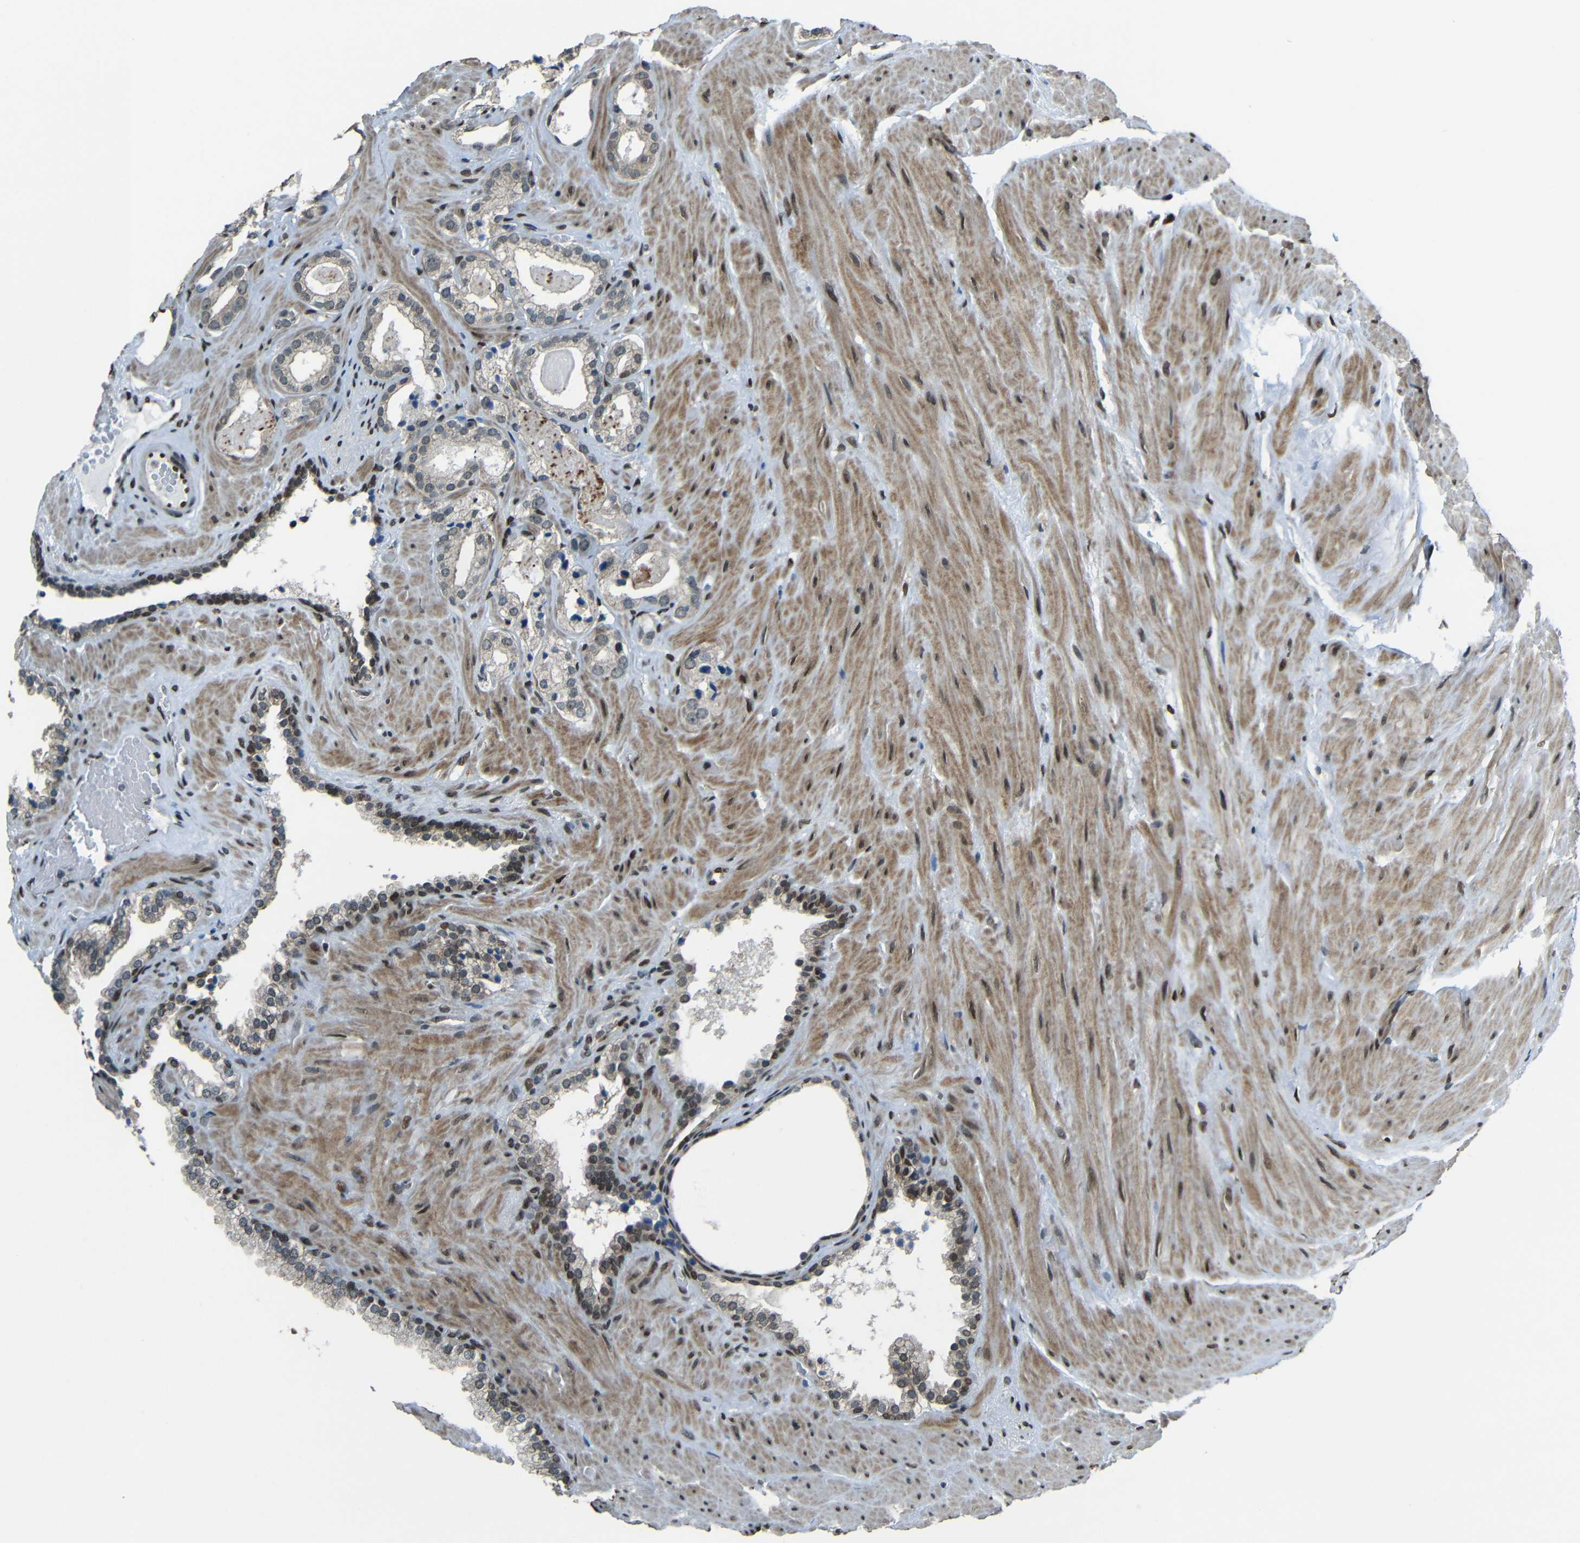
{"staining": {"intensity": "moderate", "quantity": "<25%", "location": "nuclear"}, "tissue": "prostate cancer", "cell_type": "Tumor cells", "image_type": "cancer", "snomed": [{"axis": "morphology", "description": "Adenocarcinoma, High grade"}, {"axis": "topography", "description": "Prostate"}], "caption": "Prostate cancer stained with immunohistochemistry shows moderate nuclear expression in about <25% of tumor cells.", "gene": "PSIP1", "patient": {"sex": "male", "age": 64}}